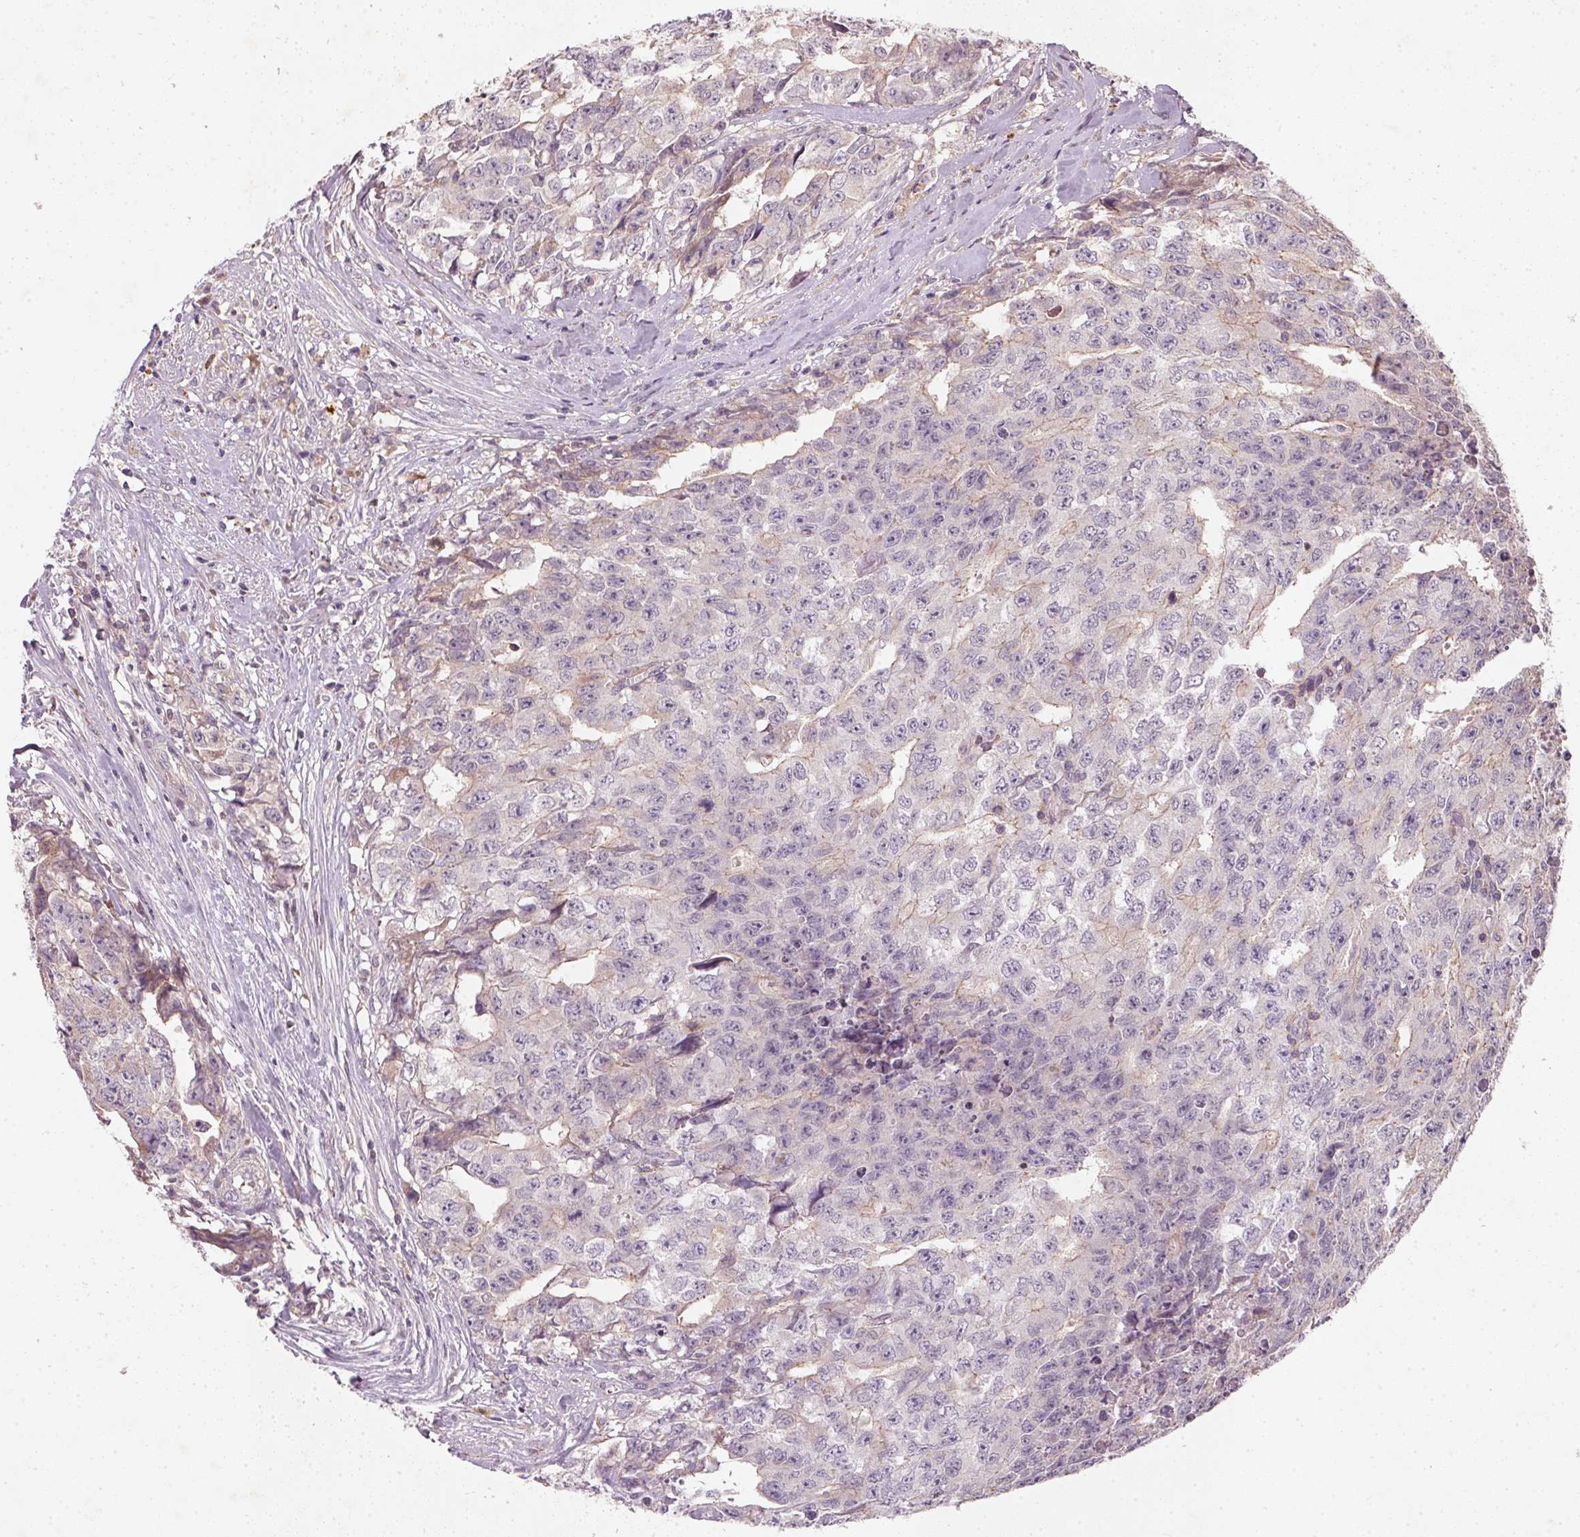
{"staining": {"intensity": "weak", "quantity": "<25%", "location": "cytoplasmic/membranous"}, "tissue": "testis cancer", "cell_type": "Tumor cells", "image_type": "cancer", "snomed": [{"axis": "morphology", "description": "Carcinoma, Embryonal, NOS"}, {"axis": "morphology", "description": "Teratoma, malignant, NOS"}, {"axis": "topography", "description": "Testis"}], "caption": "A high-resolution micrograph shows immunohistochemistry staining of teratoma (malignant) (testis), which reveals no significant staining in tumor cells.", "gene": "KCNK15", "patient": {"sex": "male", "age": 24}}